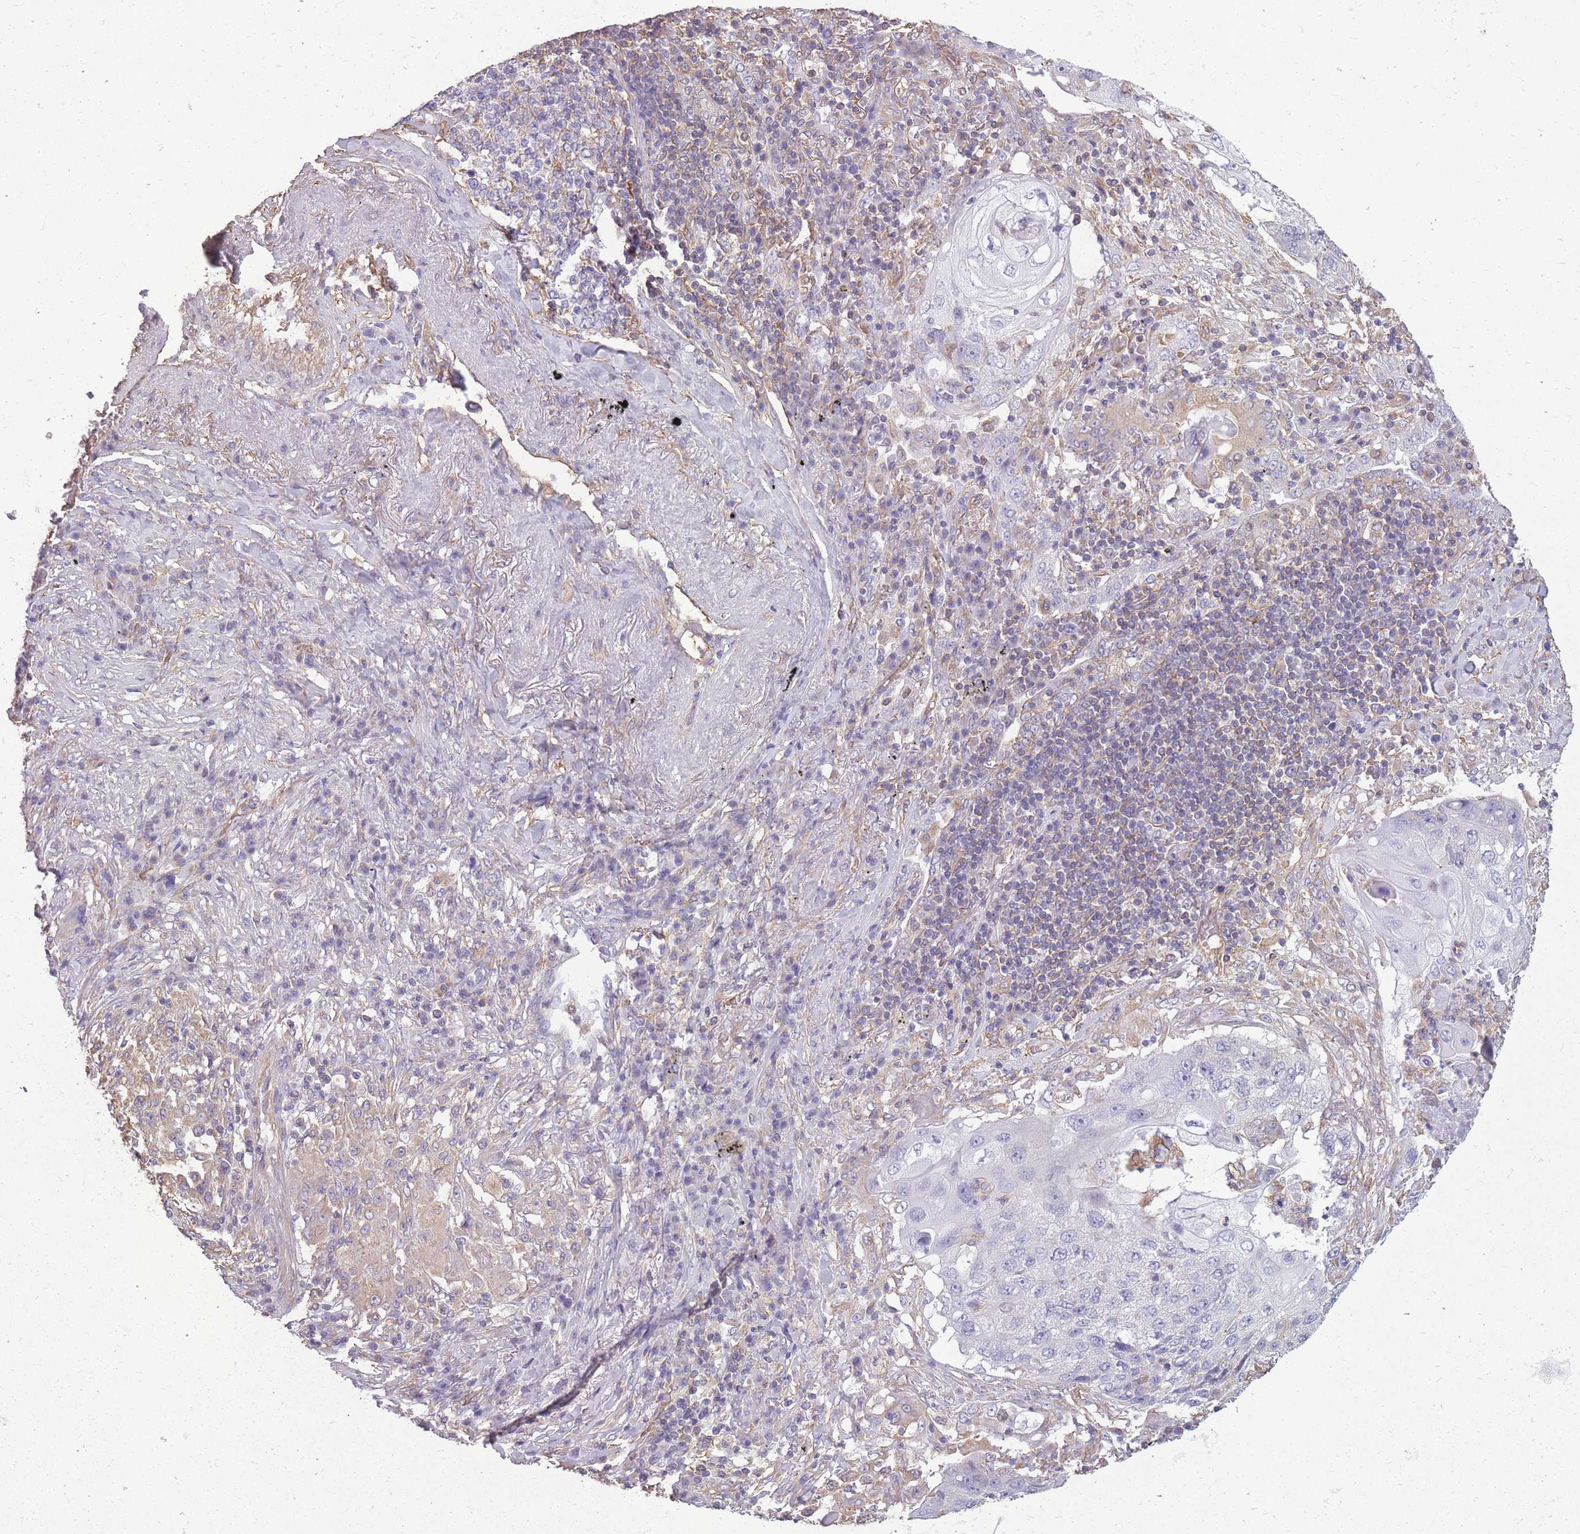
{"staining": {"intensity": "negative", "quantity": "none", "location": "none"}, "tissue": "lung cancer", "cell_type": "Tumor cells", "image_type": "cancer", "snomed": [{"axis": "morphology", "description": "Squamous cell carcinoma, NOS"}, {"axis": "topography", "description": "Lung"}], "caption": "IHC photomicrograph of neoplastic tissue: human lung cancer (squamous cell carcinoma) stained with DAB displays no significant protein expression in tumor cells. (IHC, brightfield microscopy, high magnification).", "gene": "ADD1", "patient": {"sex": "female", "age": 63}}